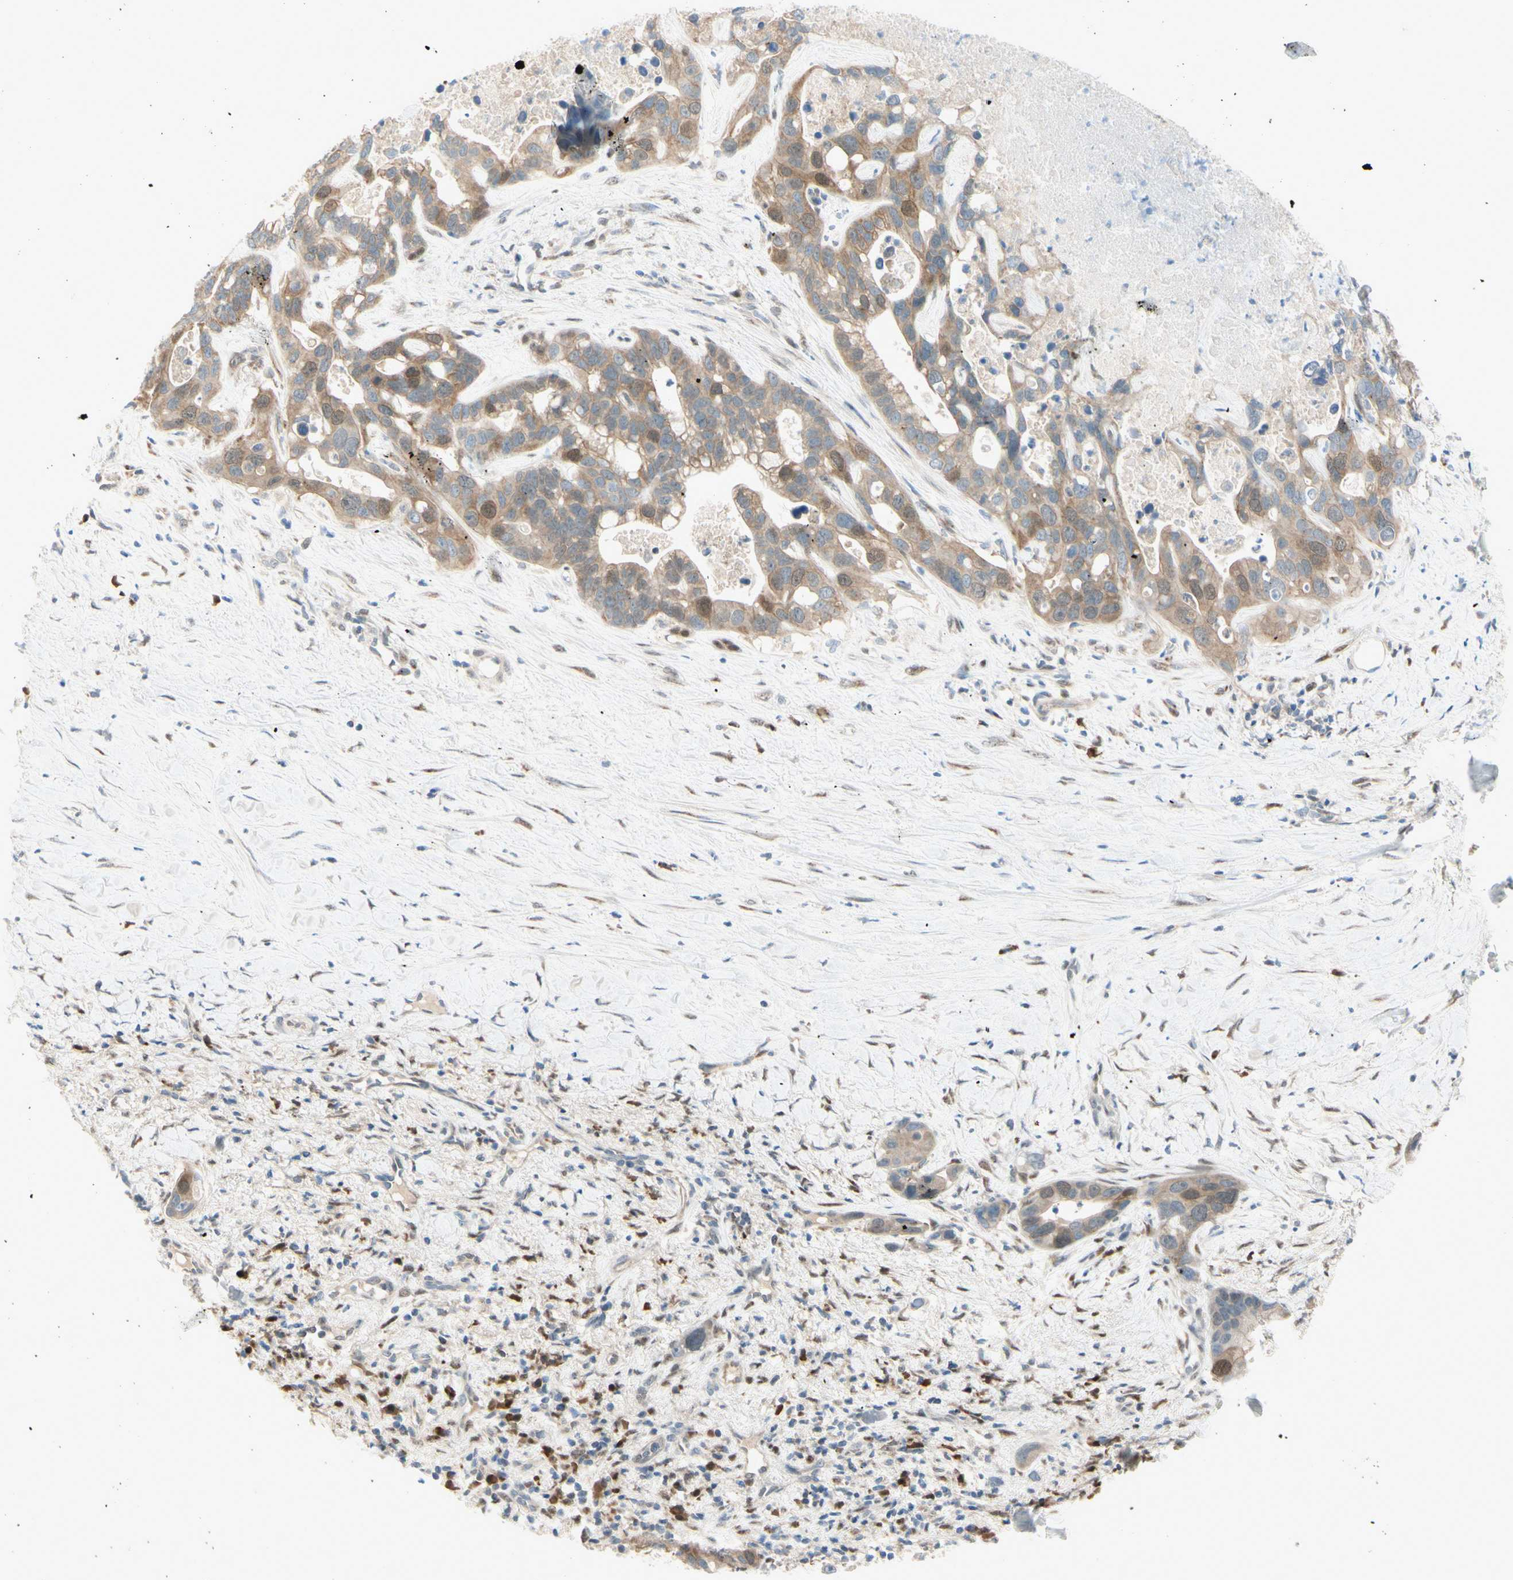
{"staining": {"intensity": "moderate", "quantity": ">75%", "location": "cytoplasmic/membranous,nuclear"}, "tissue": "liver cancer", "cell_type": "Tumor cells", "image_type": "cancer", "snomed": [{"axis": "morphology", "description": "Cholangiocarcinoma"}, {"axis": "topography", "description": "Liver"}], "caption": "High-magnification brightfield microscopy of liver cancer stained with DAB (brown) and counterstained with hematoxylin (blue). tumor cells exhibit moderate cytoplasmic/membranous and nuclear positivity is seen in about>75% of cells.", "gene": "PTTG1", "patient": {"sex": "female", "age": 65}}